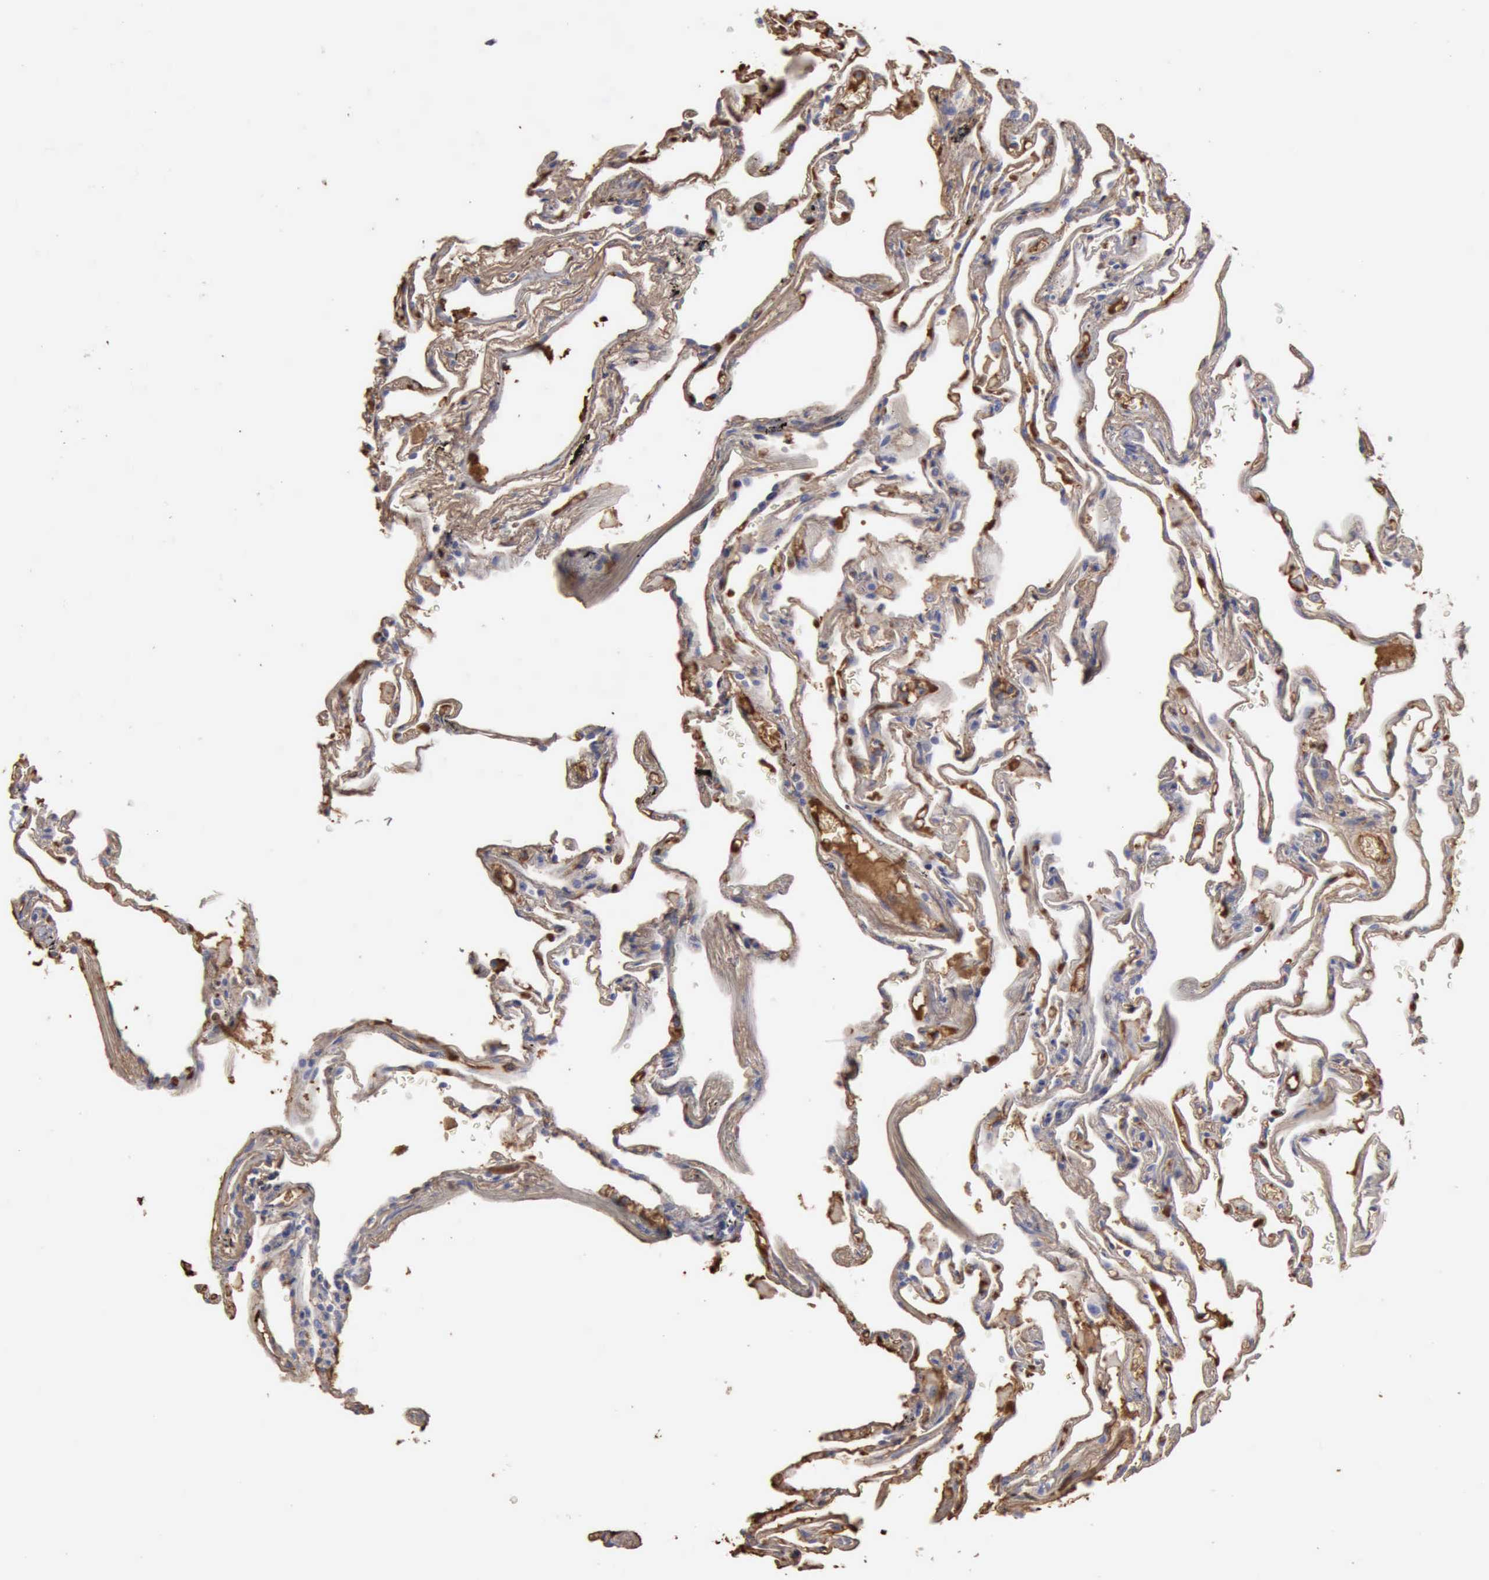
{"staining": {"intensity": "negative", "quantity": "none", "location": "none"}, "tissue": "lung", "cell_type": "Alveolar cells", "image_type": "normal", "snomed": [{"axis": "morphology", "description": "Normal tissue, NOS"}, {"axis": "morphology", "description": "Inflammation, NOS"}, {"axis": "topography", "description": "Lung"}], "caption": "An image of lung stained for a protein shows no brown staining in alveolar cells.", "gene": "SERPINA1", "patient": {"sex": "male", "age": 69}}